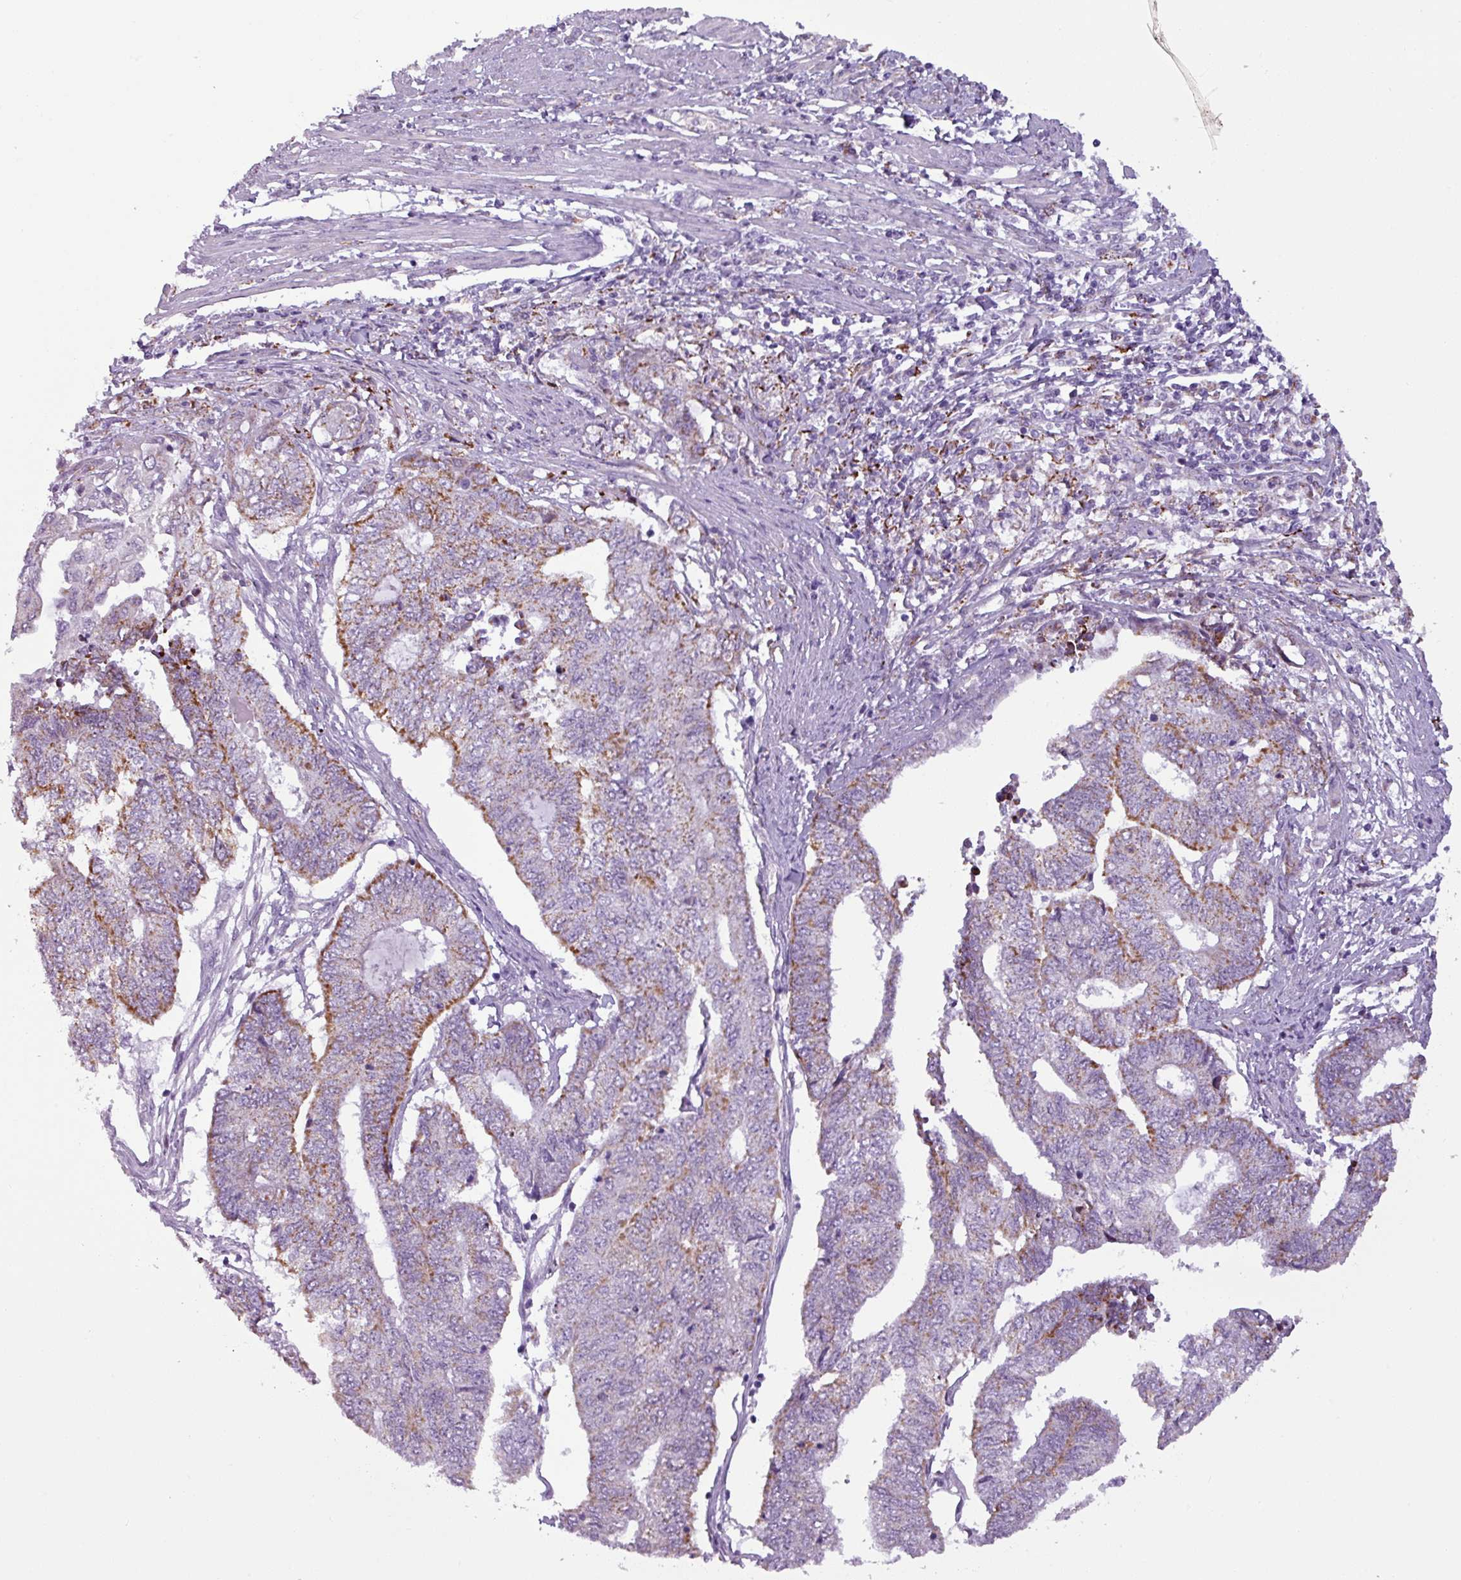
{"staining": {"intensity": "moderate", "quantity": "25%-75%", "location": "cytoplasmic/membranous"}, "tissue": "endometrial cancer", "cell_type": "Tumor cells", "image_type": "cancer", "snomed": [{"axis": "morphology", "description": "Adenocarcinoma, NOS"}, {"axis": "topography", "description": "Uterus"}, {"axis": "topography", "description": "Endometrium"}], "caption": "Immunohistochemistry of endometrial cancer demonstrates medium levels of moderate cytoplasmic/membranous staining in about 25%-75% of tumor cells. The staining was performed using DAB to visualize the protein expression in brown, while the nuclei were stained in blue with hematoxylin (Magnification: 20x).", "gene": "ZNF667", "patient": {"sex": "female", "age": 70}}